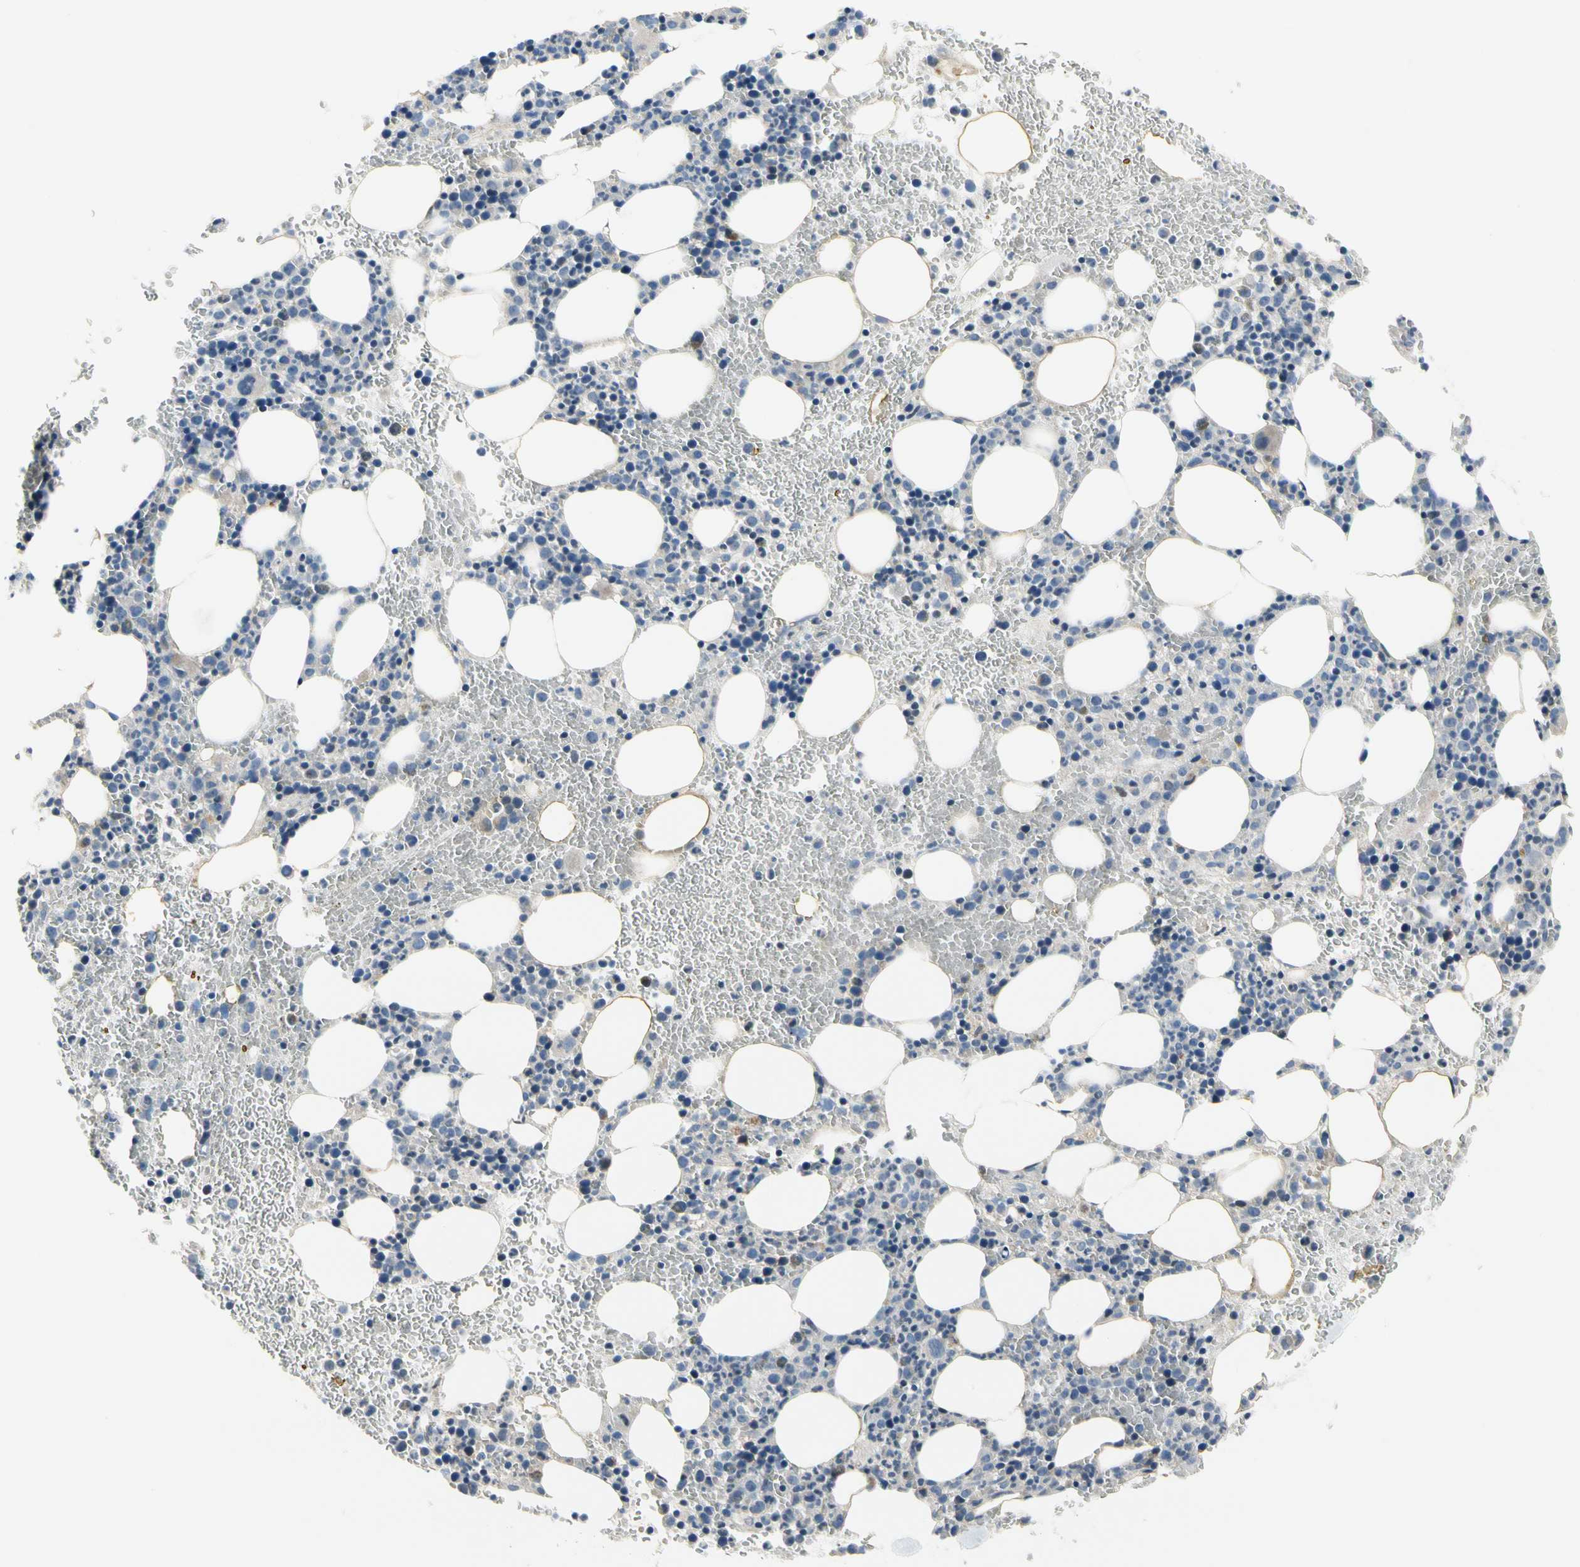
{"staining": {"intensity": "negative", "quantity": "none", "location": "none"}, "tissue": "bone marrow", "cell_type": "Hematopoietic cells", "image_type": "normal", "snomed": [{"axis": "morphology", "description": "Normal tissue, NOS"}, {"axis": "morphology", "description": "Inflammation, NOS"}, {"axis": "topography", "description": "Bone marrow"}], "caption": "A high-resolution histopathology image shows immunohistochemistry staining of unremarkable bone marrow, which exhibits no significant expression in hematopoietic cells. (Immunohistochemistry (ihc), brightfield microscopy, high magnification).", "gene": "NFASC", "patient": {"sex": "female", "age": 54}}